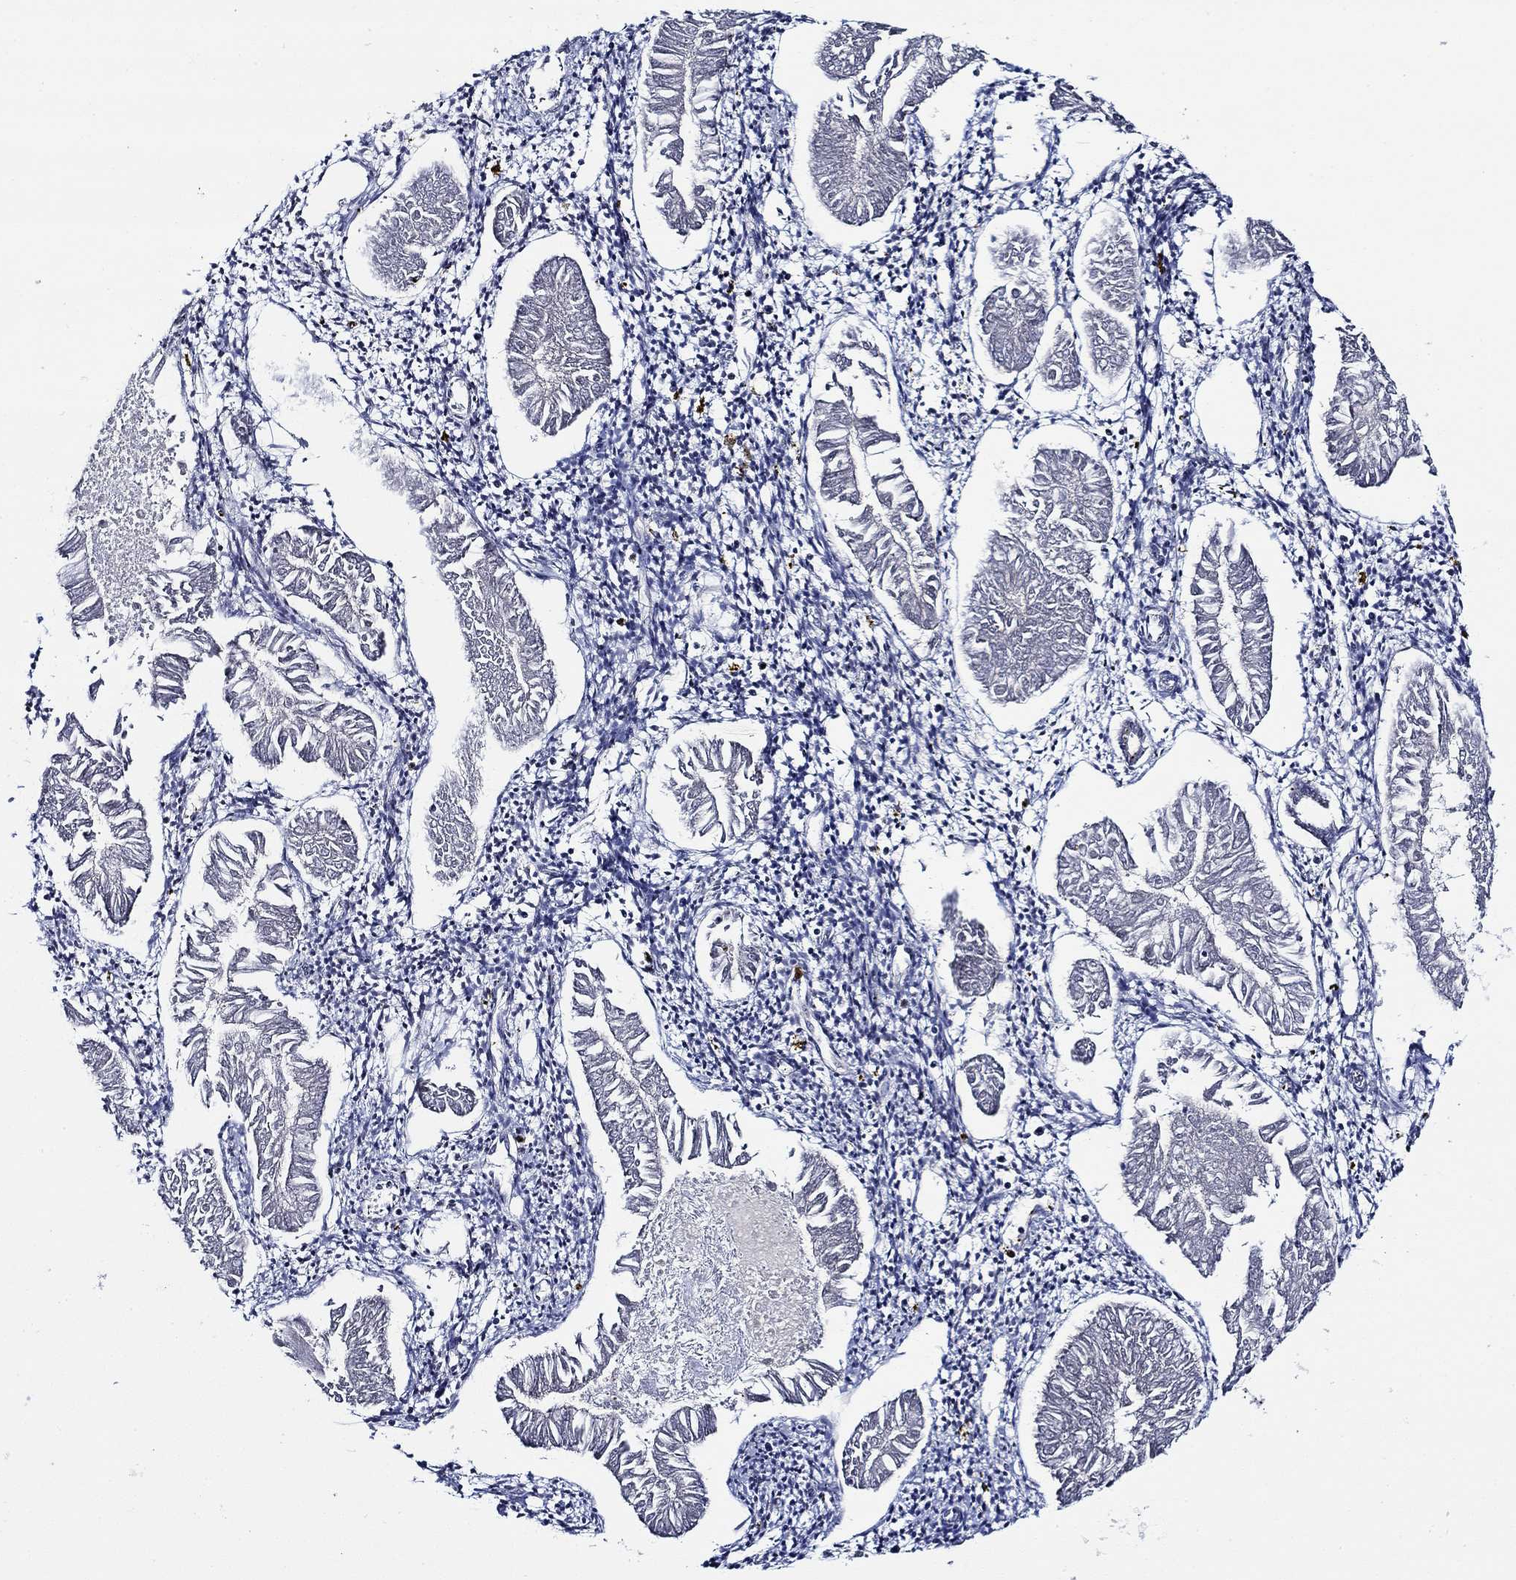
{"staining": {"intensity": "negative", "quantity": "none", "location": "none"}, "tissue": "endometrial cancer", "cell_type": "Tumor cells", "image_type": "cancer", "snomed": [{"axis": "morphology", "description": "Adenocarcinoma, NOS"}, {"axis": "topography", "description": "Endometrium"}], "caption": "Tumor cells show no significant staining in adenocarcinoma (endometrial). (Brightfield microscopy of DAB (3,3'-diaminobenzidine) IHC at high magnification).", "gene": "ALOX12", "patient": {"sex": "female", "age": 53}}